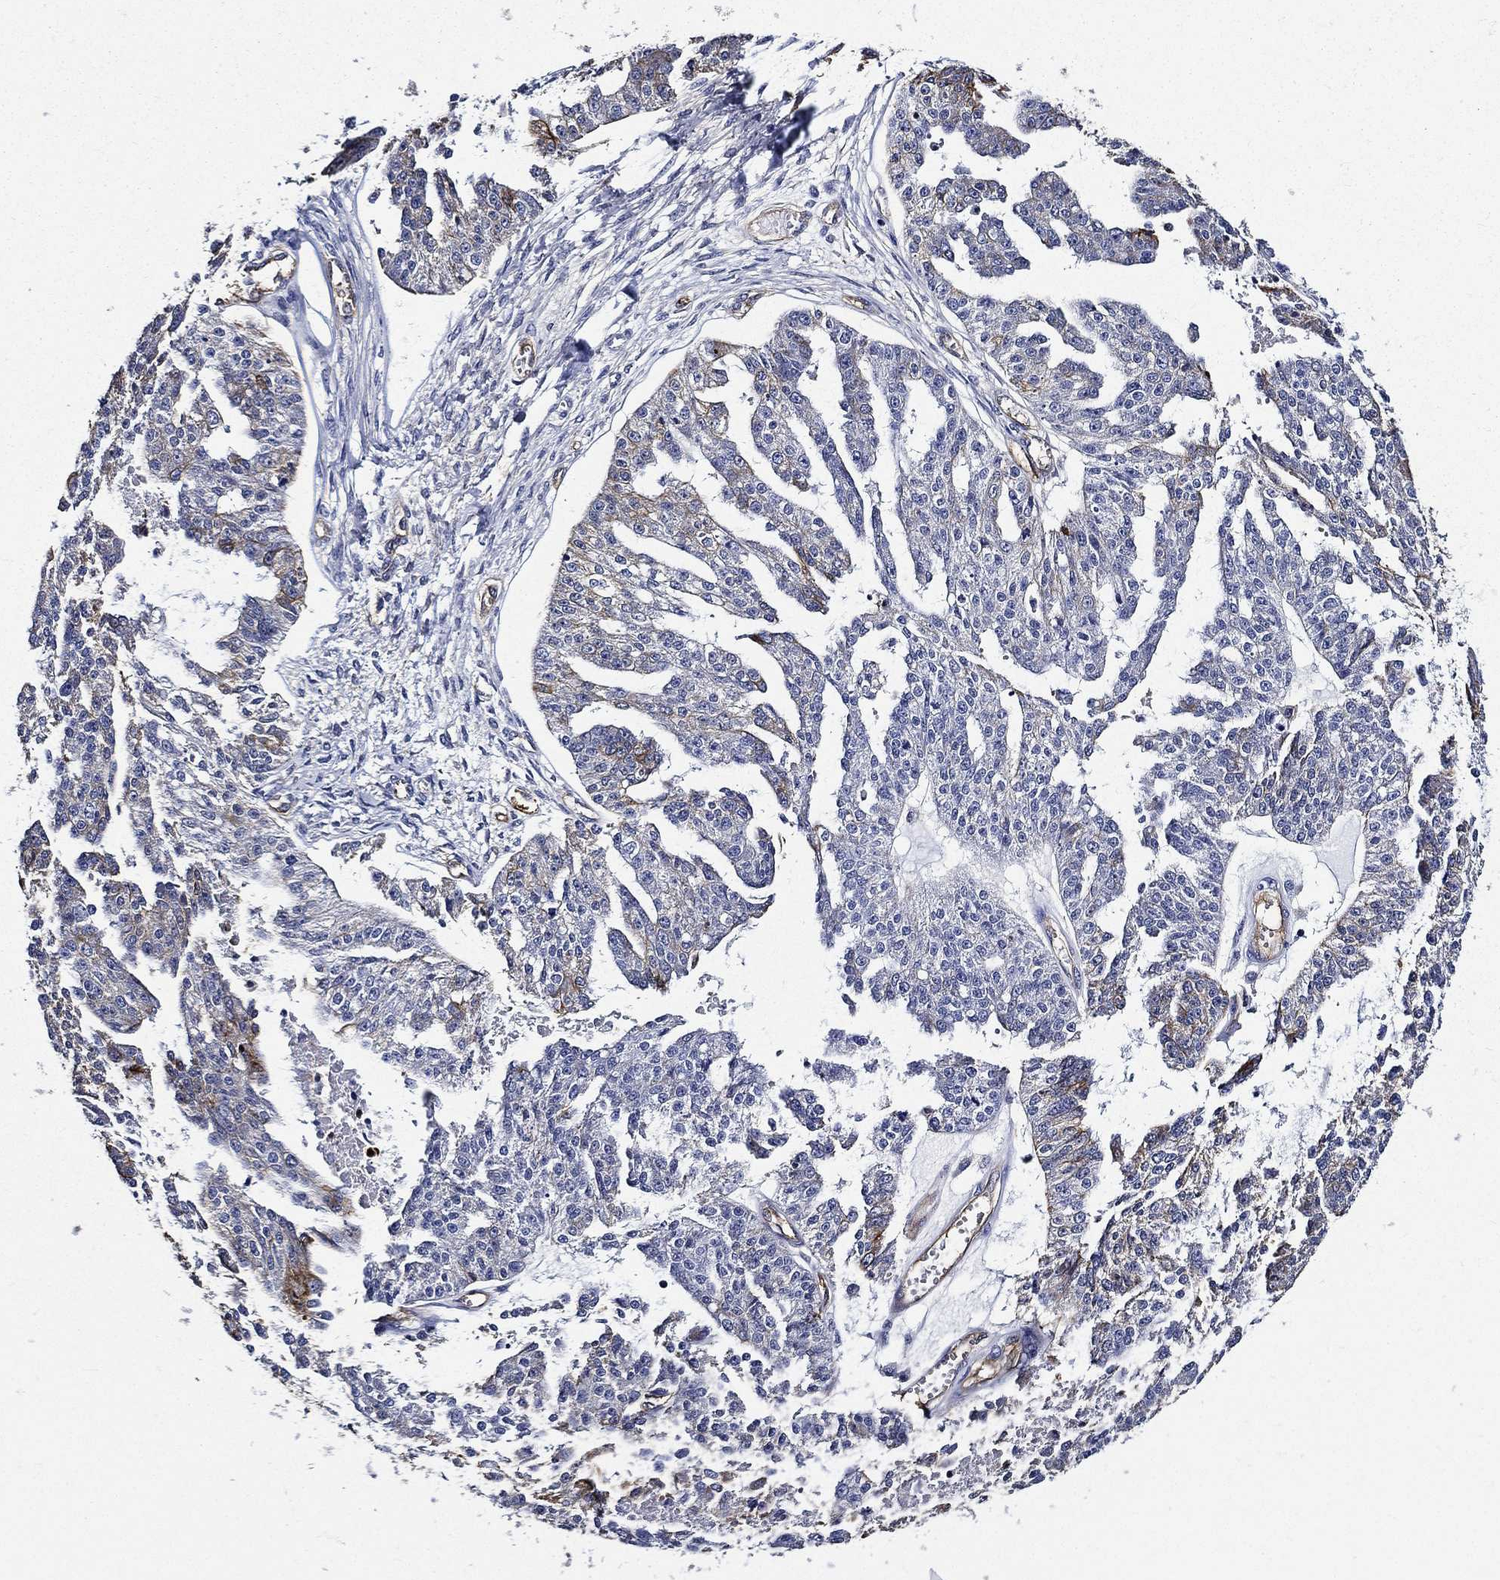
{"staining": {"intensity": "strong", "quantity": "<25%", "location": "cytoplasmic/membranous"}, "tissue": "ovarian cancer", "cell_type": "Tumor cells", "image_type": "cancer", "snomed": [{"axis": "morphology", "description": "Cystadenocarcinoma, serous, NOS"}, {"axis": "topography", "description": "Ovary"}], "caption": "Immunohistochemistry (IHC) histopathology image of human ovarian serous cystadenocarcinoma stained for a protein (brown), which exhibits medium levels of strong cytoplasmic/membranous positivity in approximately <25% of tumor cells.", "gene": "NEDD9", "patient": {"sex": "female", "age": 58}}